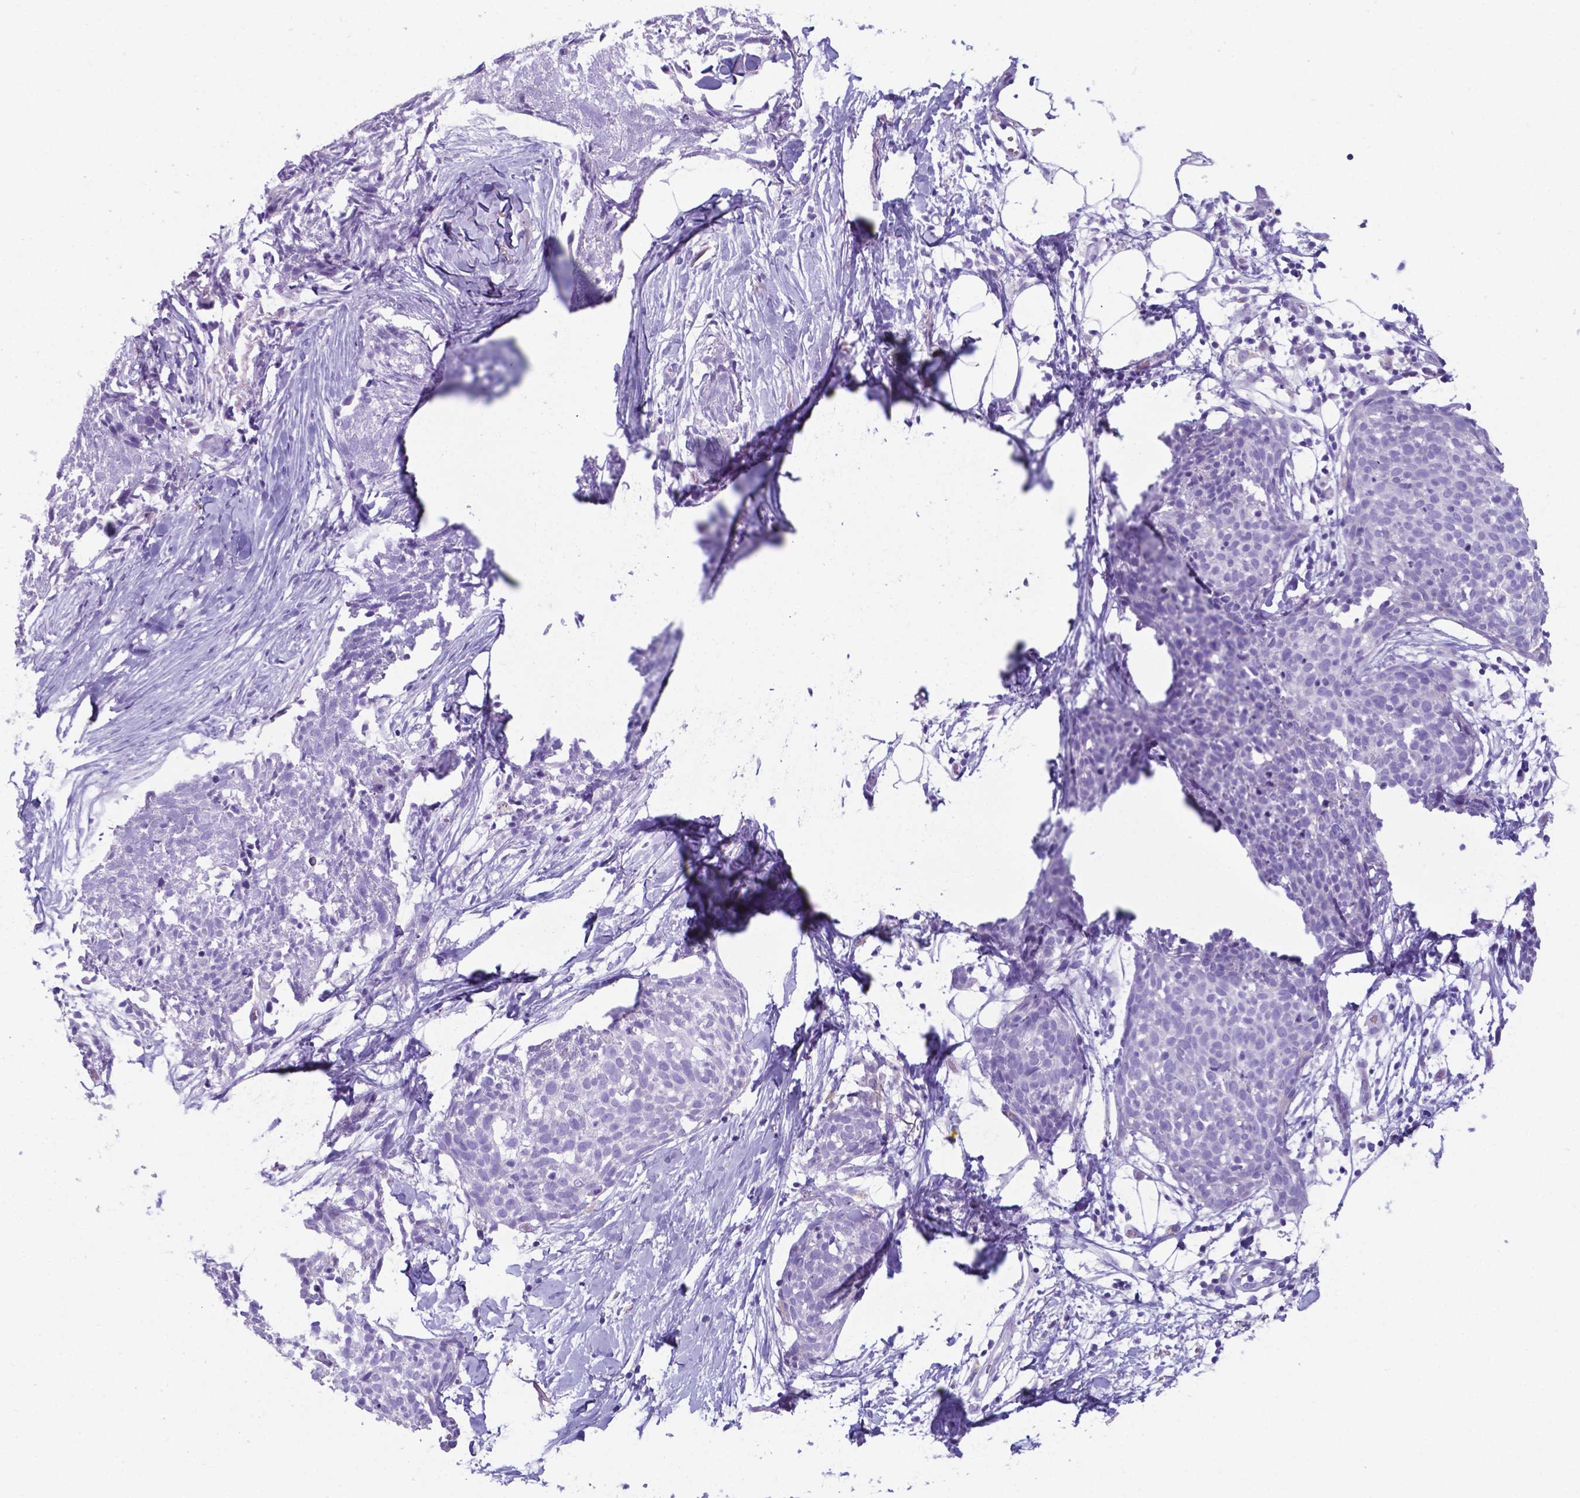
{"staining": {"intensity": "negative", "quantity": "none", "location": "none"}, "tissue": "skin cancer", "cell_type": "Tumor cells", "image_type": "cancer", "snomed": [{"axis": "morphology", "description": "Squamous cell carcinoma, NOS"}, {"axis": "topography", "description": "Skin"}, {"axis": "topography", "description": "Vulva"}], "caption": "DAB immunohistochemical staining of human skin squamous cell carcinoma displays no significant staining in tumor cells.", "gene": "AP5B1", "patient": {"sex": "female", "age": 75}}